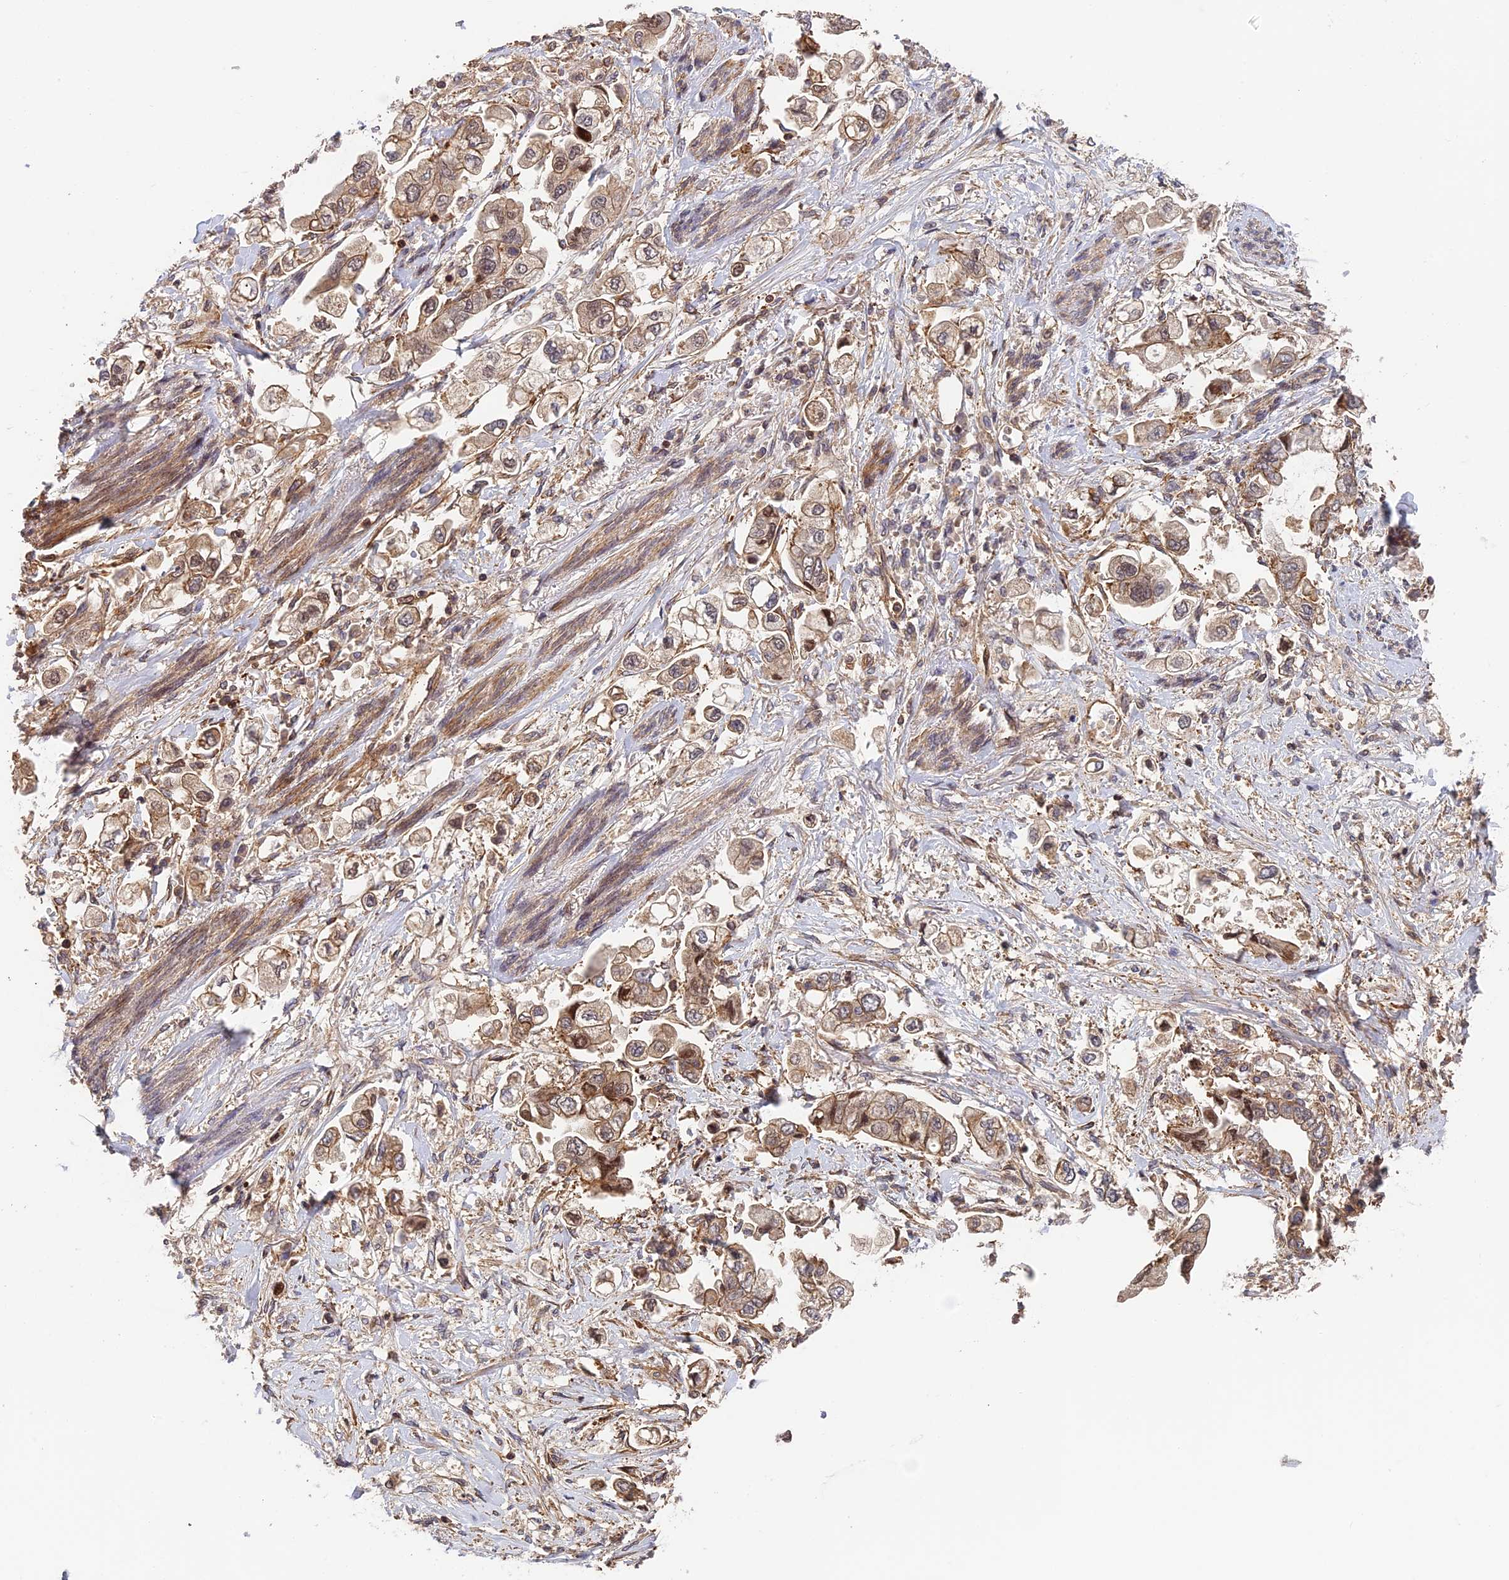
{"staining": {"intensity": "moderate", "quantity": ">75%", "location": "cytoplasmic/membranous,nuclear"}, "tissue": "stomach cancer", "cell_type": "Tumor cells", "image_type": "cancer", "snomed": [{"axis": "morphology", "description": "Adenocarcinoma, NOS"}, {"axis": "topography", "description": "Stomach"}], "caption": "A brown stain labels moderate cytoplasmic/membranous and nuclear expression of a protein in human adenocarcinoma (stomach) tumor cells.", "gene": "OSBPL1A", "patient": {"sex": "male", "age": 62}}